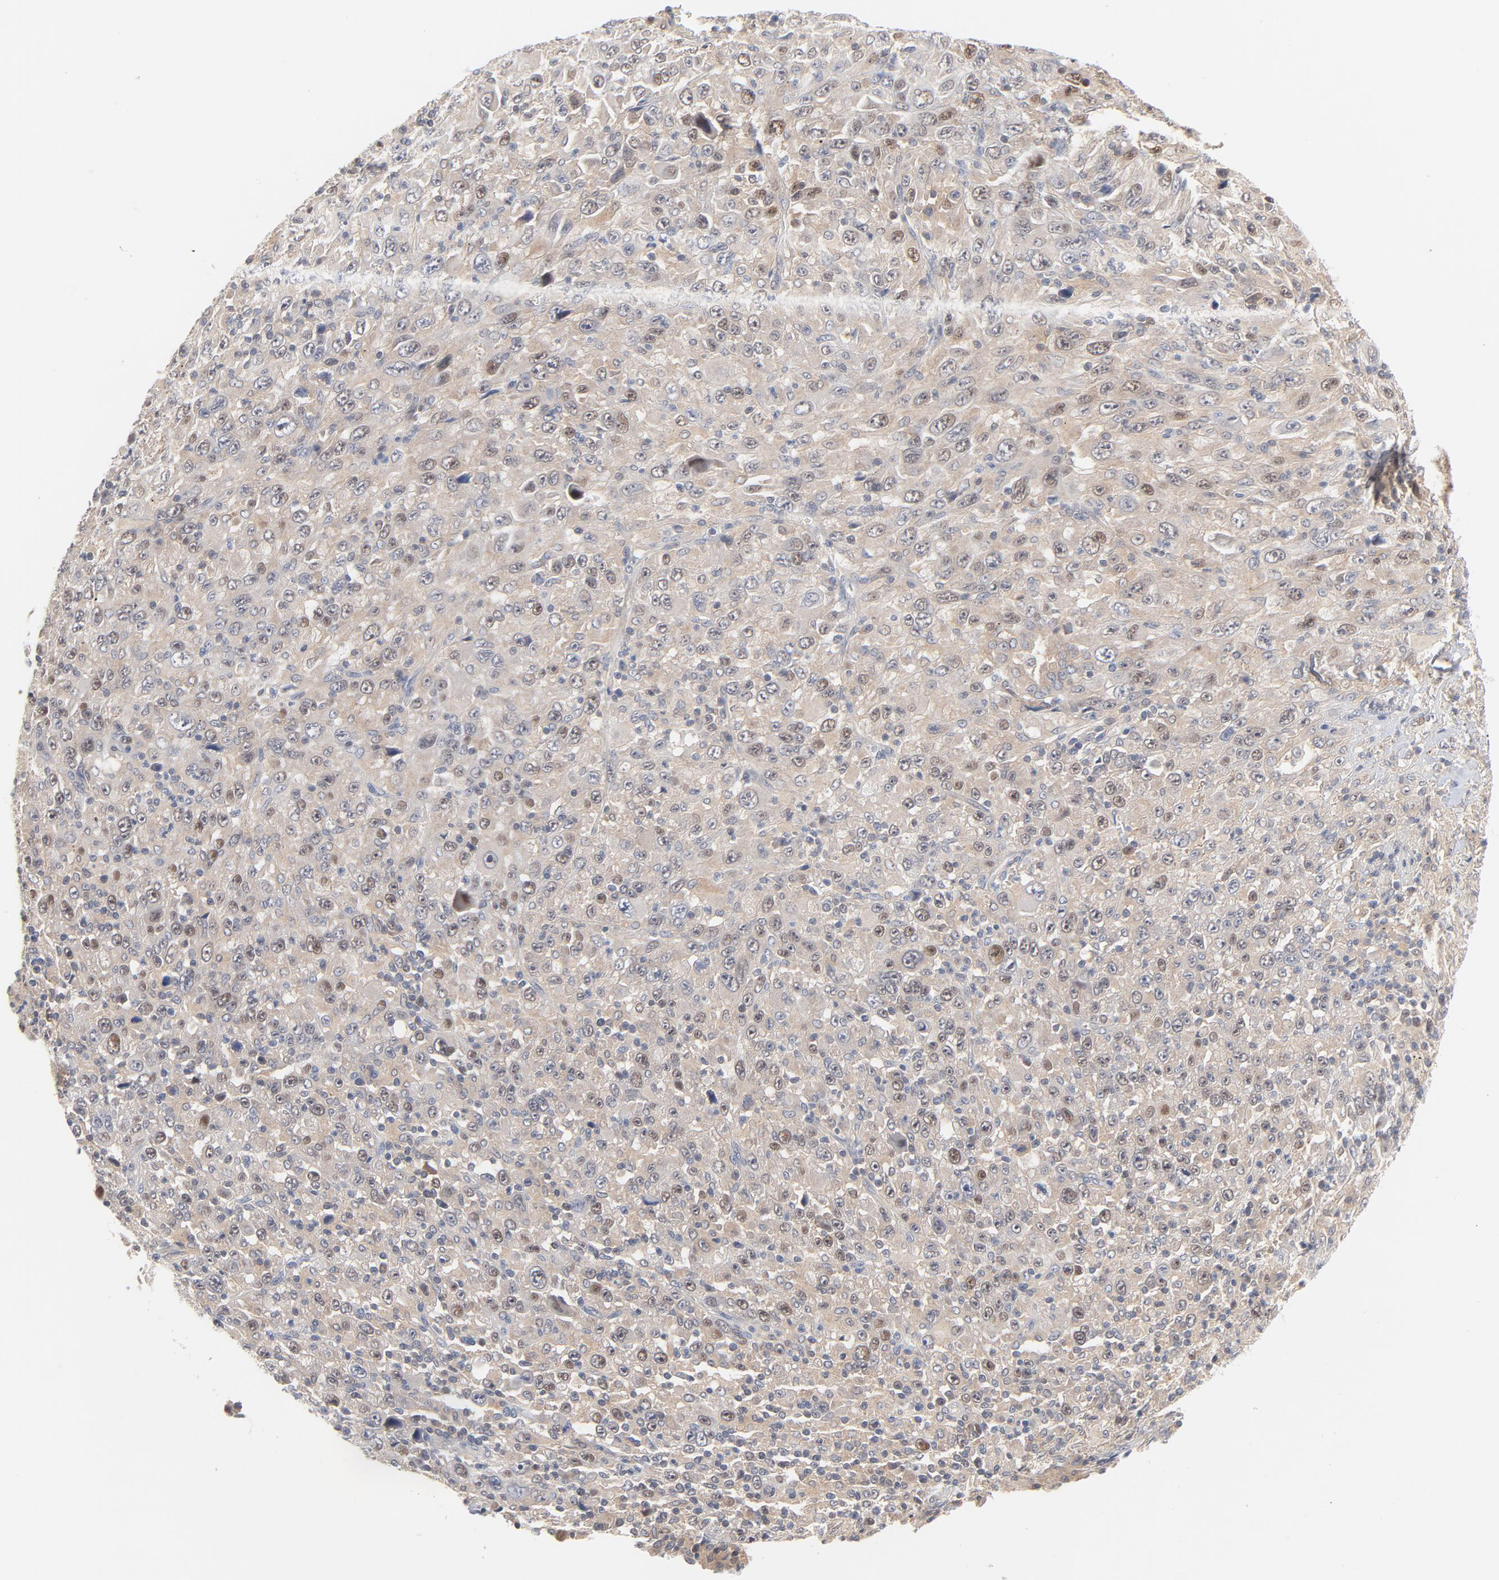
{"staining": {"intensity": "weak", "quantity": "<25%", "location": "nuclear"}, "tissue": "melanoma", "cell_type": "Tumor cells", "image_type": "cancer", "snomed": [{"axis": "morphology", "description": "Malignant melanoma, Metastatic site"}, {"axis": "topography", "description": "Skin"}], "caption": "The IHC photomicrograph has no significant staining in tumor cells of melanoma tissue. Brightfield microscopy of IHC stained with DAB (3,3'-diaminobenzidine) (brown) and hematoxylin (blue), captured at high magnification.", "gene": "UBL4A", "patient": {"sex": "female", "age": 56}}